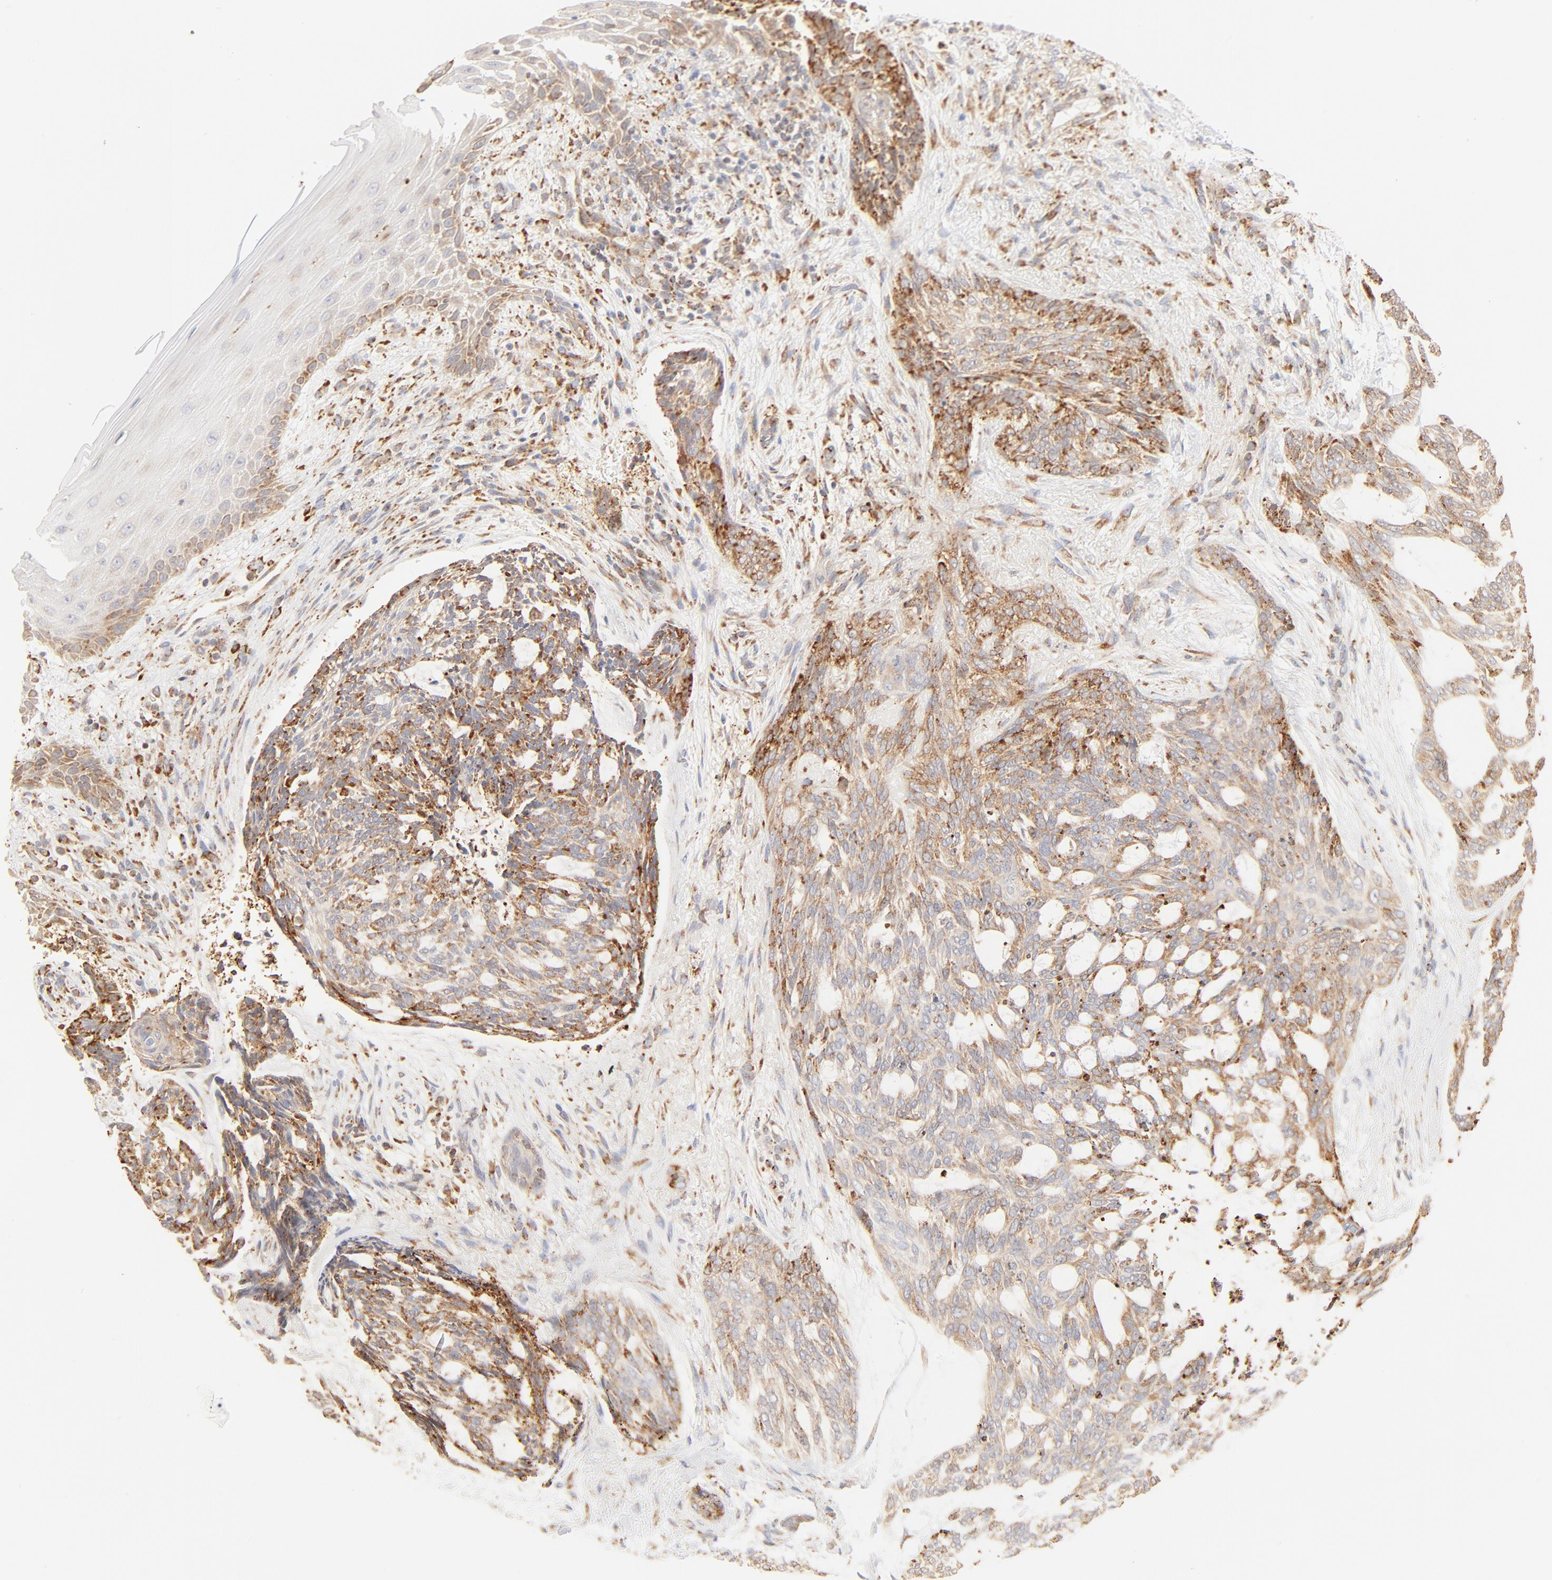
{"staining": {"intensity": "moderate", "quantity": ">75%", "location": "cytoplasmic/membranous"}, "tissue": "skin cancer", "cell_type": "Tumor cells", "image_type": "cancer", "snomed": [{"axis": "morphology", "description": "Normal tissue, NOS"}, {"axis": "morphology", "description": "Basal cell carcinoma"}, {"axis": "topography", "description": "Skin"}], "caption": "Immunohistochemical staining of skin cancer reveals moderate cytoplasmic/membranous protein expression in approximately >75% of tumor cells.", "gene": "PARP12", "patient": {"sex": "female", "age": 71}}